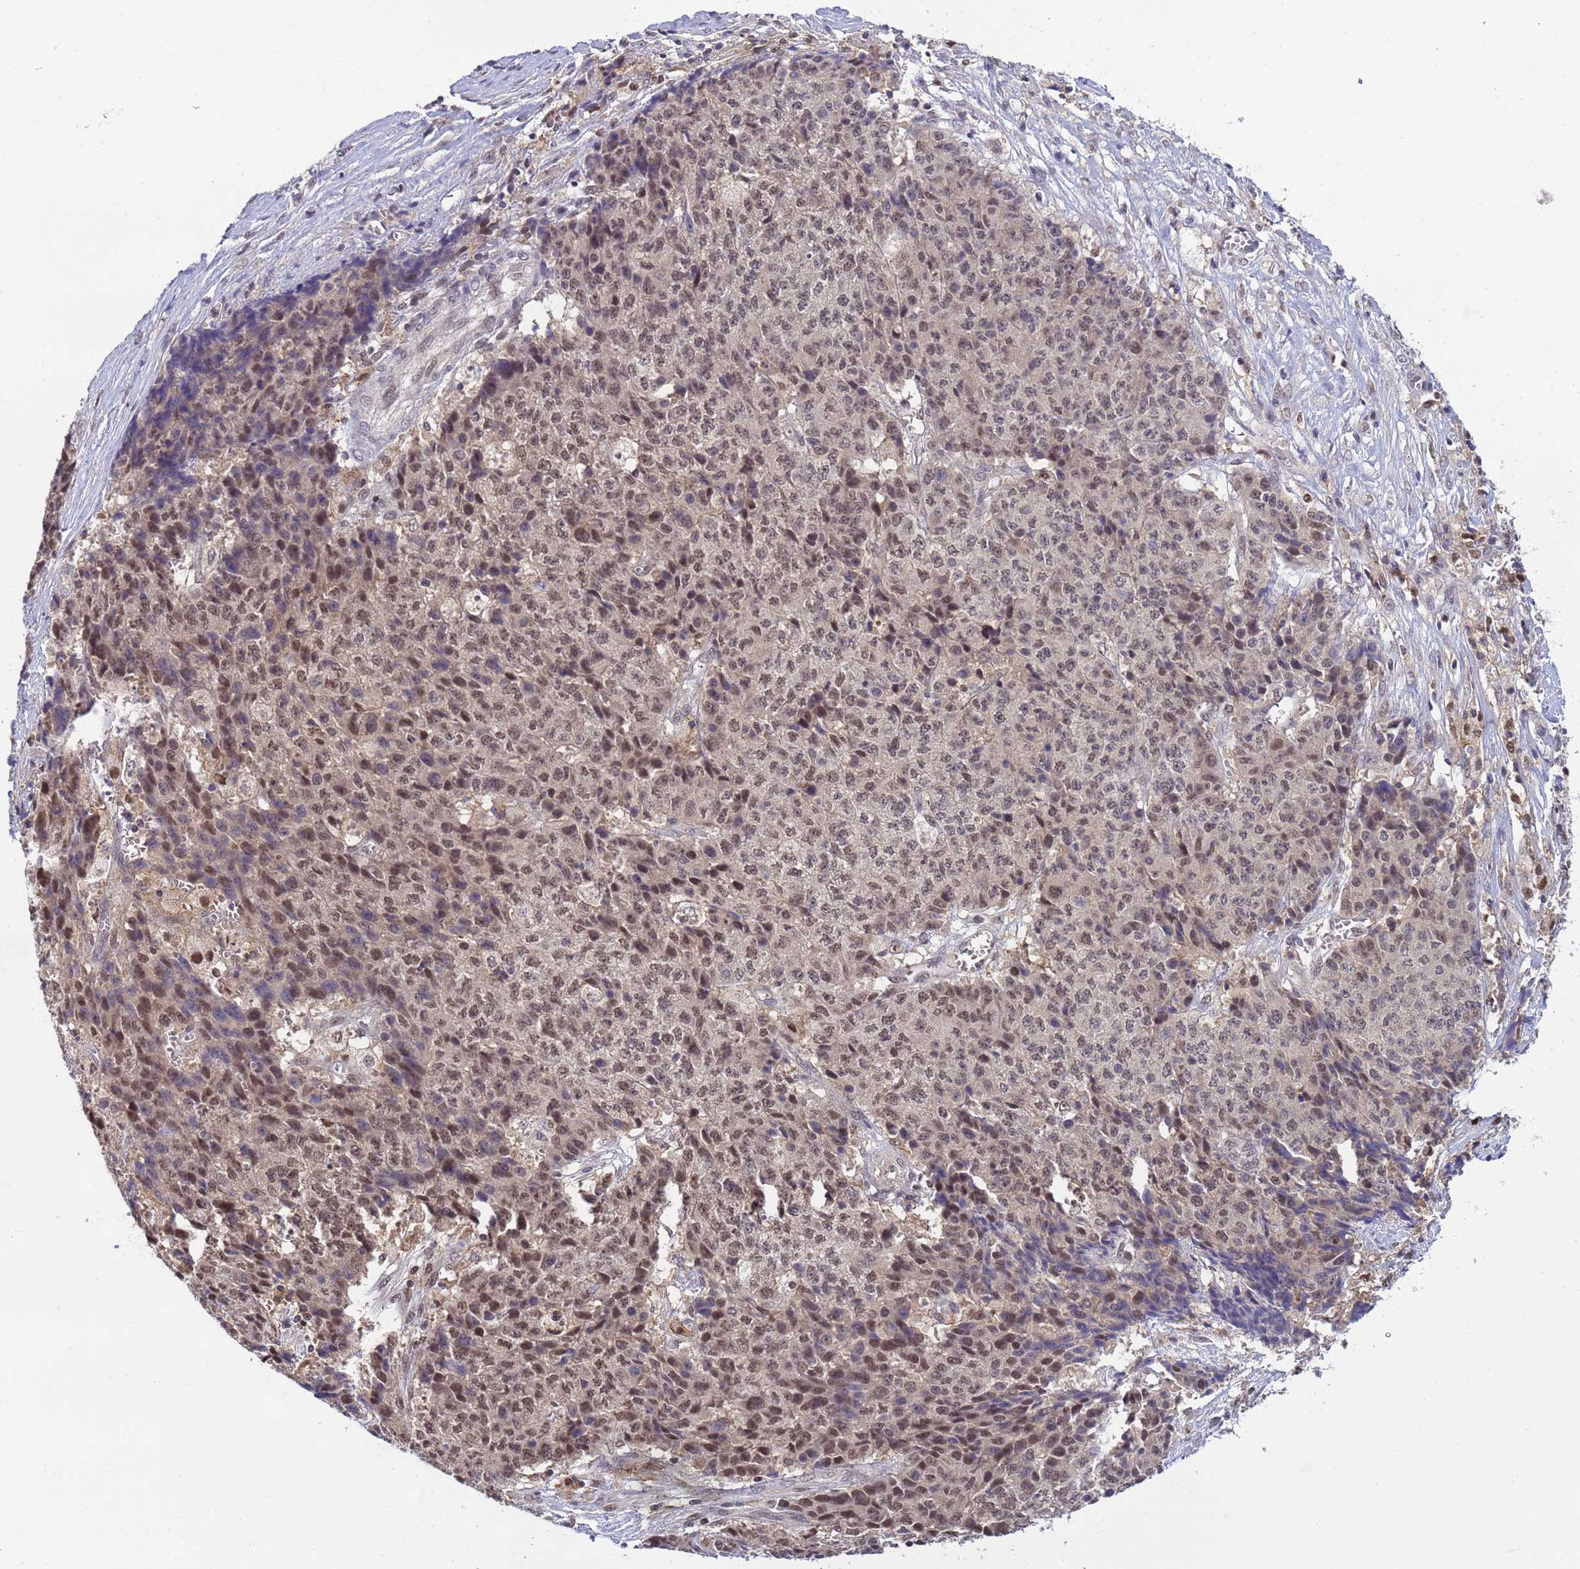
{"staining": {"intensity": "moderate", "quantity": ">75%", "location": "nuclear"}, "tissue": "ovarian cancer", "cell_type": "Tumor cells", "image_type": "cancer", "snomed": [{"axis": "morphology", "description": "Carcinoma, endometroid"}, {"axis": "topography", "description": "Ovary"}], "caption": "Brown immunohistochemical staining in ovarian cancer demonstrates moderate nuclear expression in approximately >75% of tumor cells. The staining was performed using DAB (3,3'-diaminobenzidine) to visualize the protein expression in brown, while the nuclei were stained in blue with hematoxylin (Magnification: 20x).", "gene": "CD53", "patient": {"sex": "female", "age": 42}}